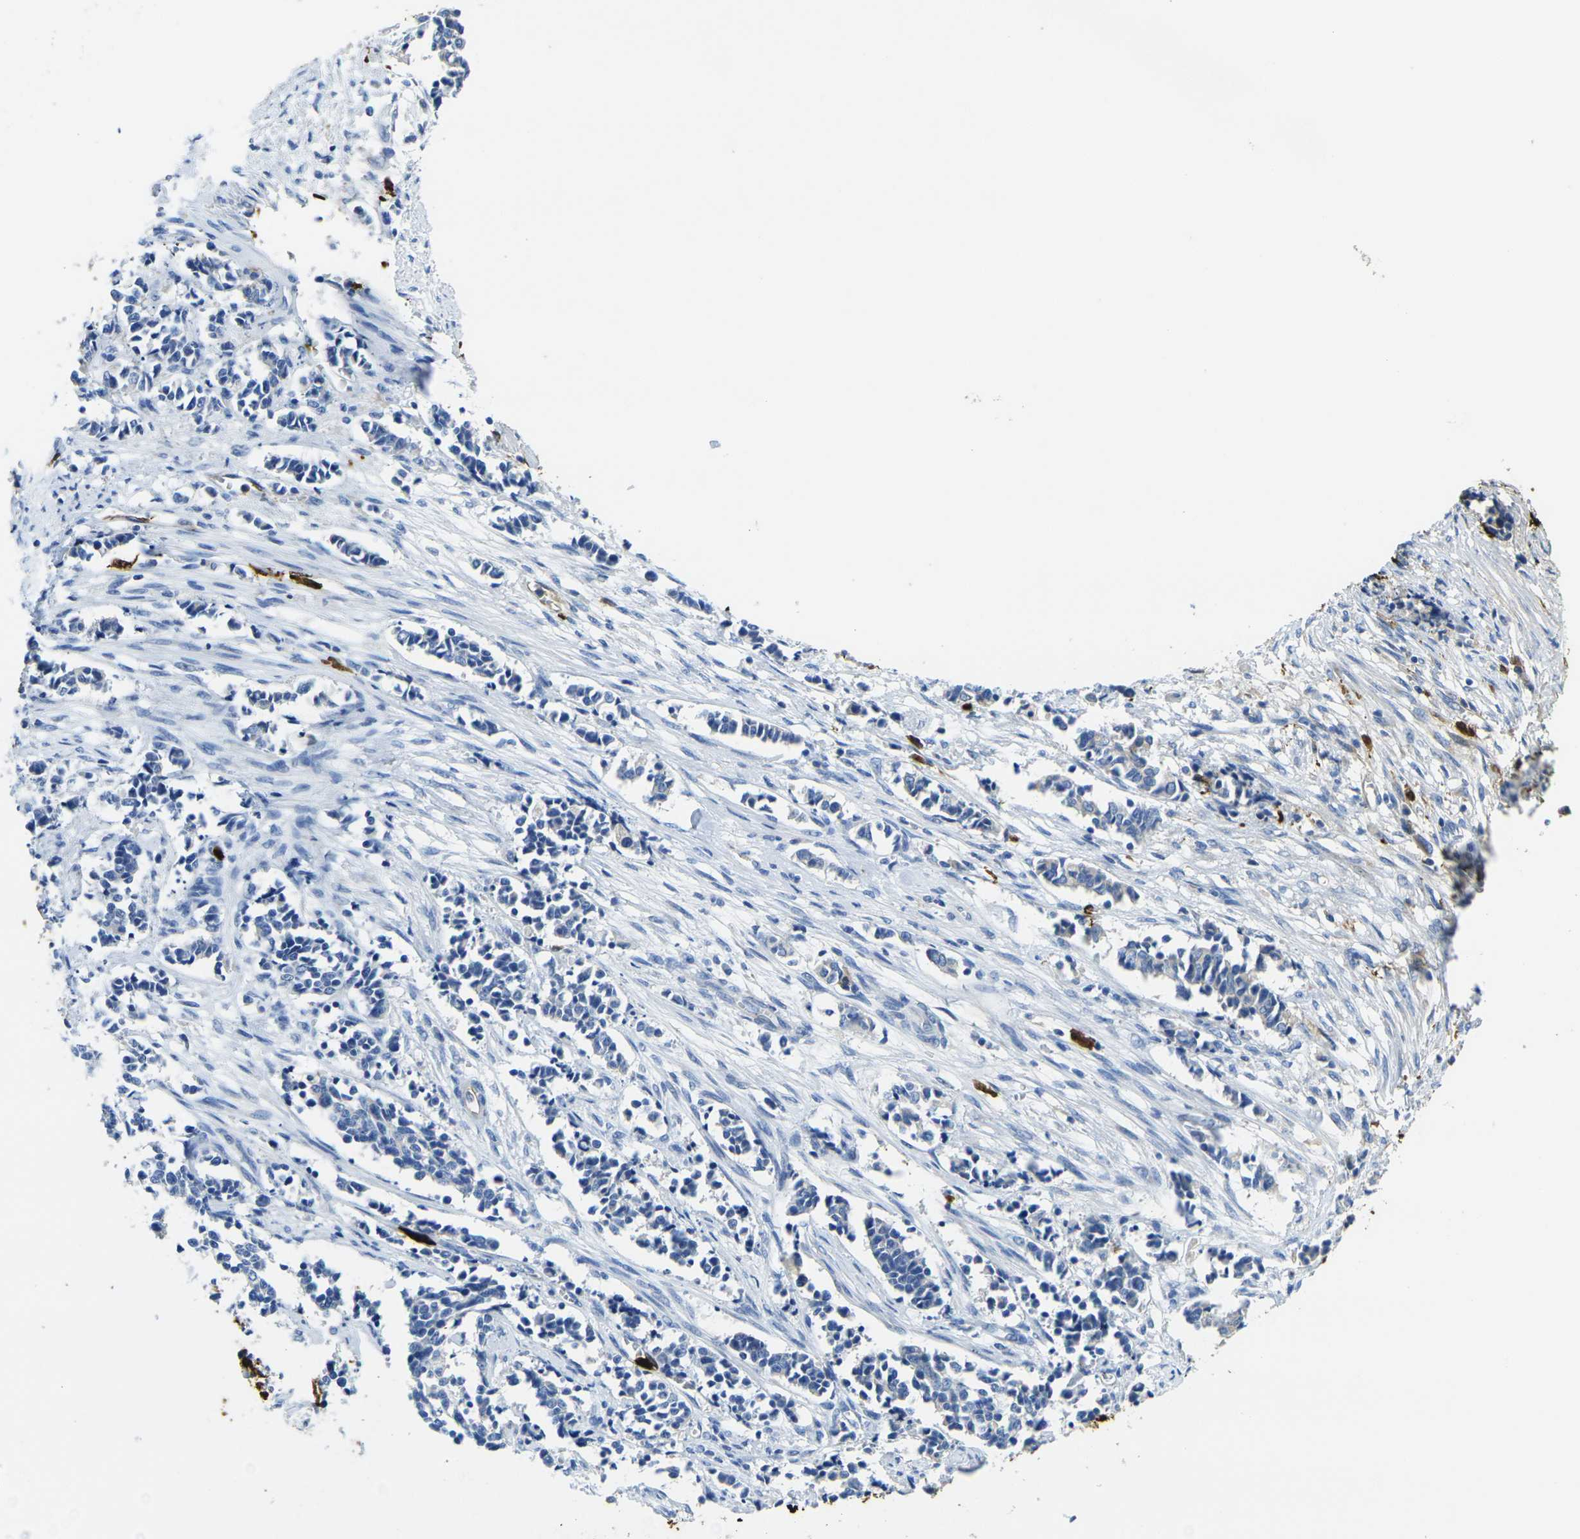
{"staining": {"intensity": "negative", "quantity": "none", "location": "none"}, "tissue": "cervical cancer", "cell_type": "Tumor cells", "image_type": "cancer", "snomed": [{"axis": "morphology", "description": "Normal tissue, NOS"}, {"axis": "morphology", "description": "Squamous cell carcinoma, NOS"}, {"axis": "topography", "description": "Cervix"}], "caption": "Immunohistochemistry of human cervical cancer displays no staining in tumor cells. The staining is performed using DAB brown chromogen with nuclei counter-stained in using hematoxylin.", "gene": "S100A9", "patient": {"sex": "female", "age": 35}}